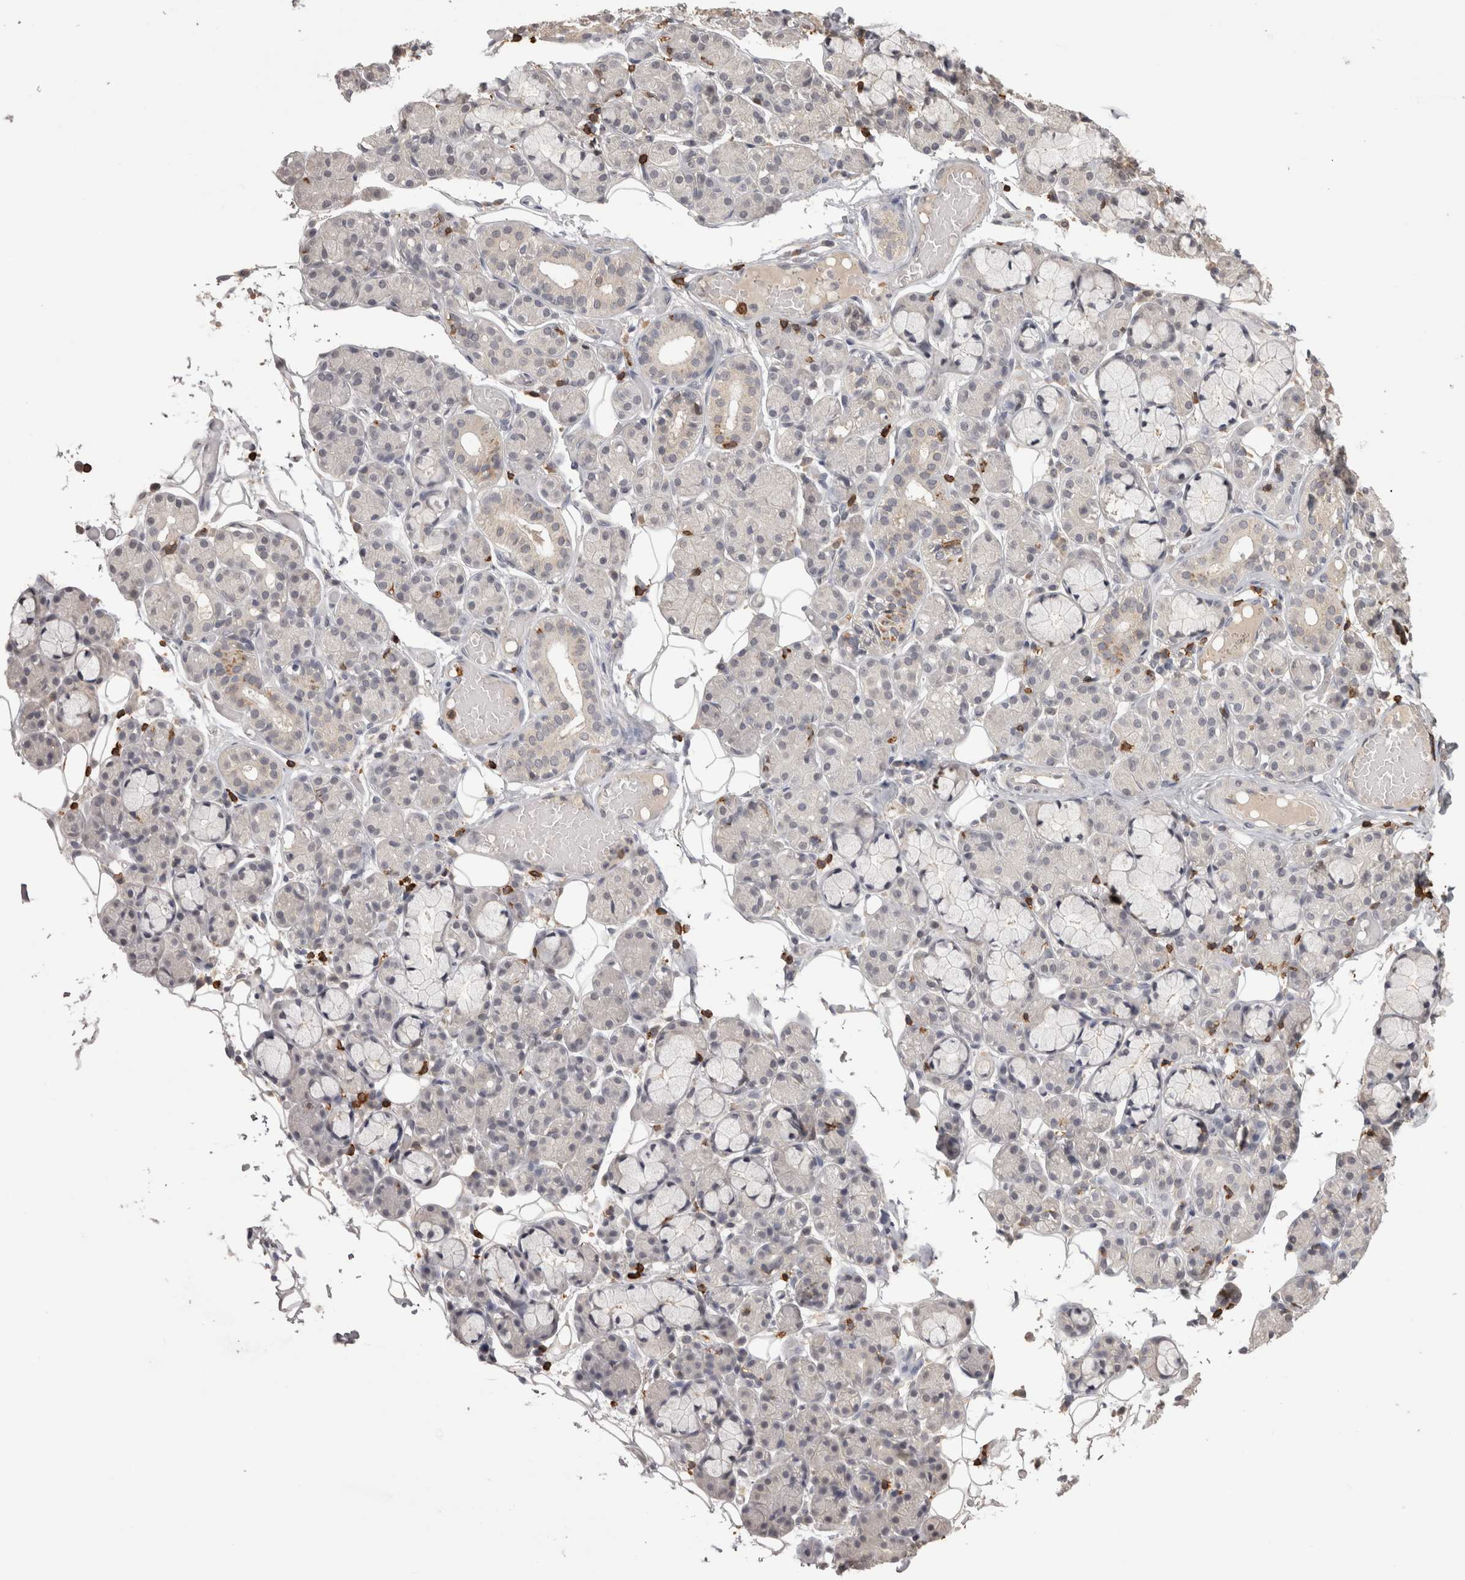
{"staining": {"intensity": "weak", "quantity": "<25%", "location": "cytoplasmic/membranous"}, "tissue": "salivary gland", "cell_type": "Glandular cells", "image_type": "normal", "snomed": [{"axis": "morphology", "description": "Normal tissue, NOS"}, {"axis": "topography", "description": "Salivary gland"}], "caption": "This is an immunohistochemistry (IHC) micrograph of unremarkable salivary gland. There is no positivity in glandular cells.", "gene": "SKAP1", "patient": {"sex": "male", "age": 63}}